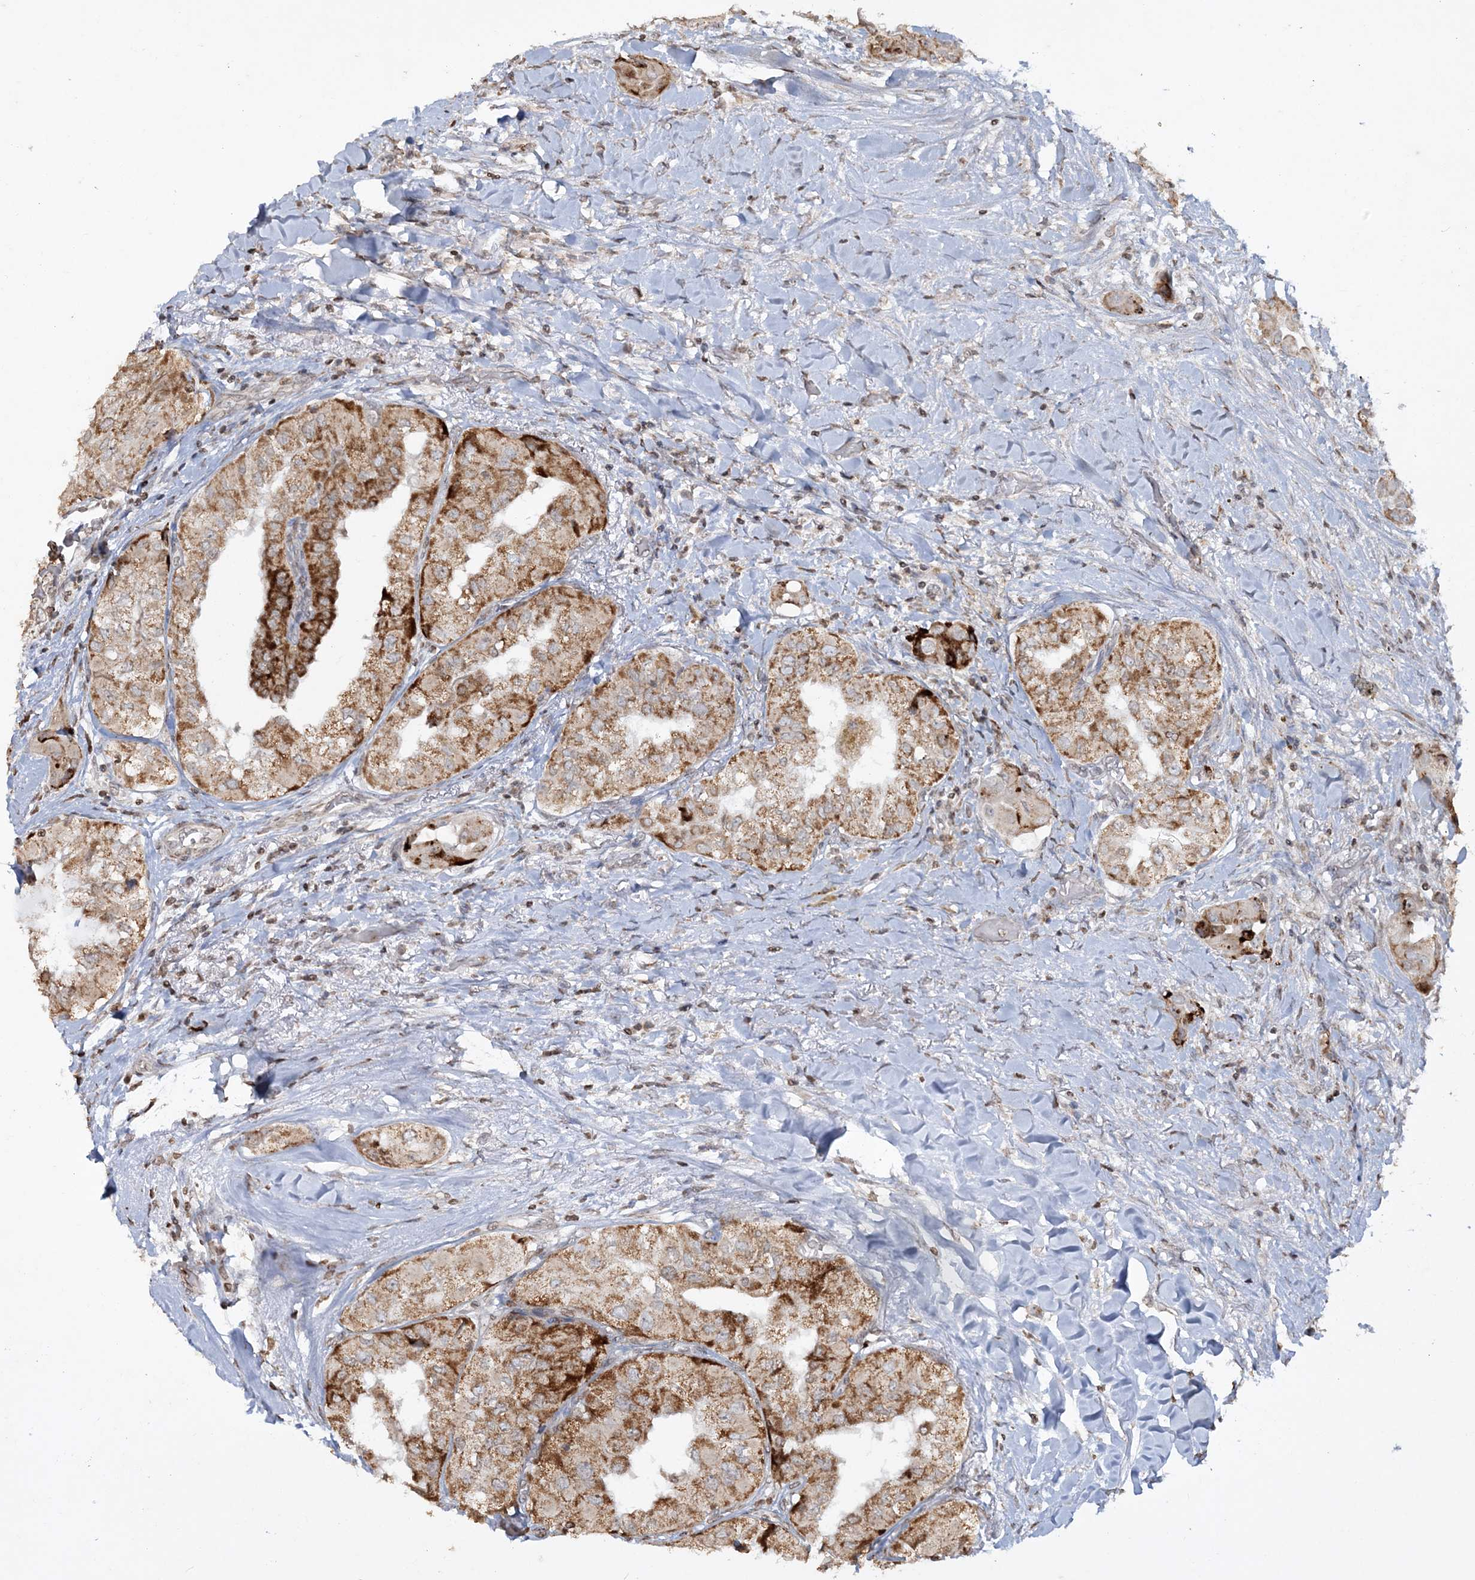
{"staining": {"intensity": "strong", "quantity": "25%-75%", "location": "cytoplasmic/membranous"}, "tissue": "thyroid cancer", "cell_type": "Tumor cells", "image_type": "cancer", "snomed": [{"axis": "morphology", "description": "Papillary adenocarcinoma, NOS"}, {"axis": "topography", "description": "Thyroid gland"}], "caption": "This photomicrograph shows thyroid papillary adenocarcinoma stained with IHC to label a protein in brown. The cytoplasmic/membranous of tumor cells show strong positivity for the protein. Nuclei are counter-stained blue.", "gene": "TTC7A", "patient": {"sex": "female", "age": 59}}